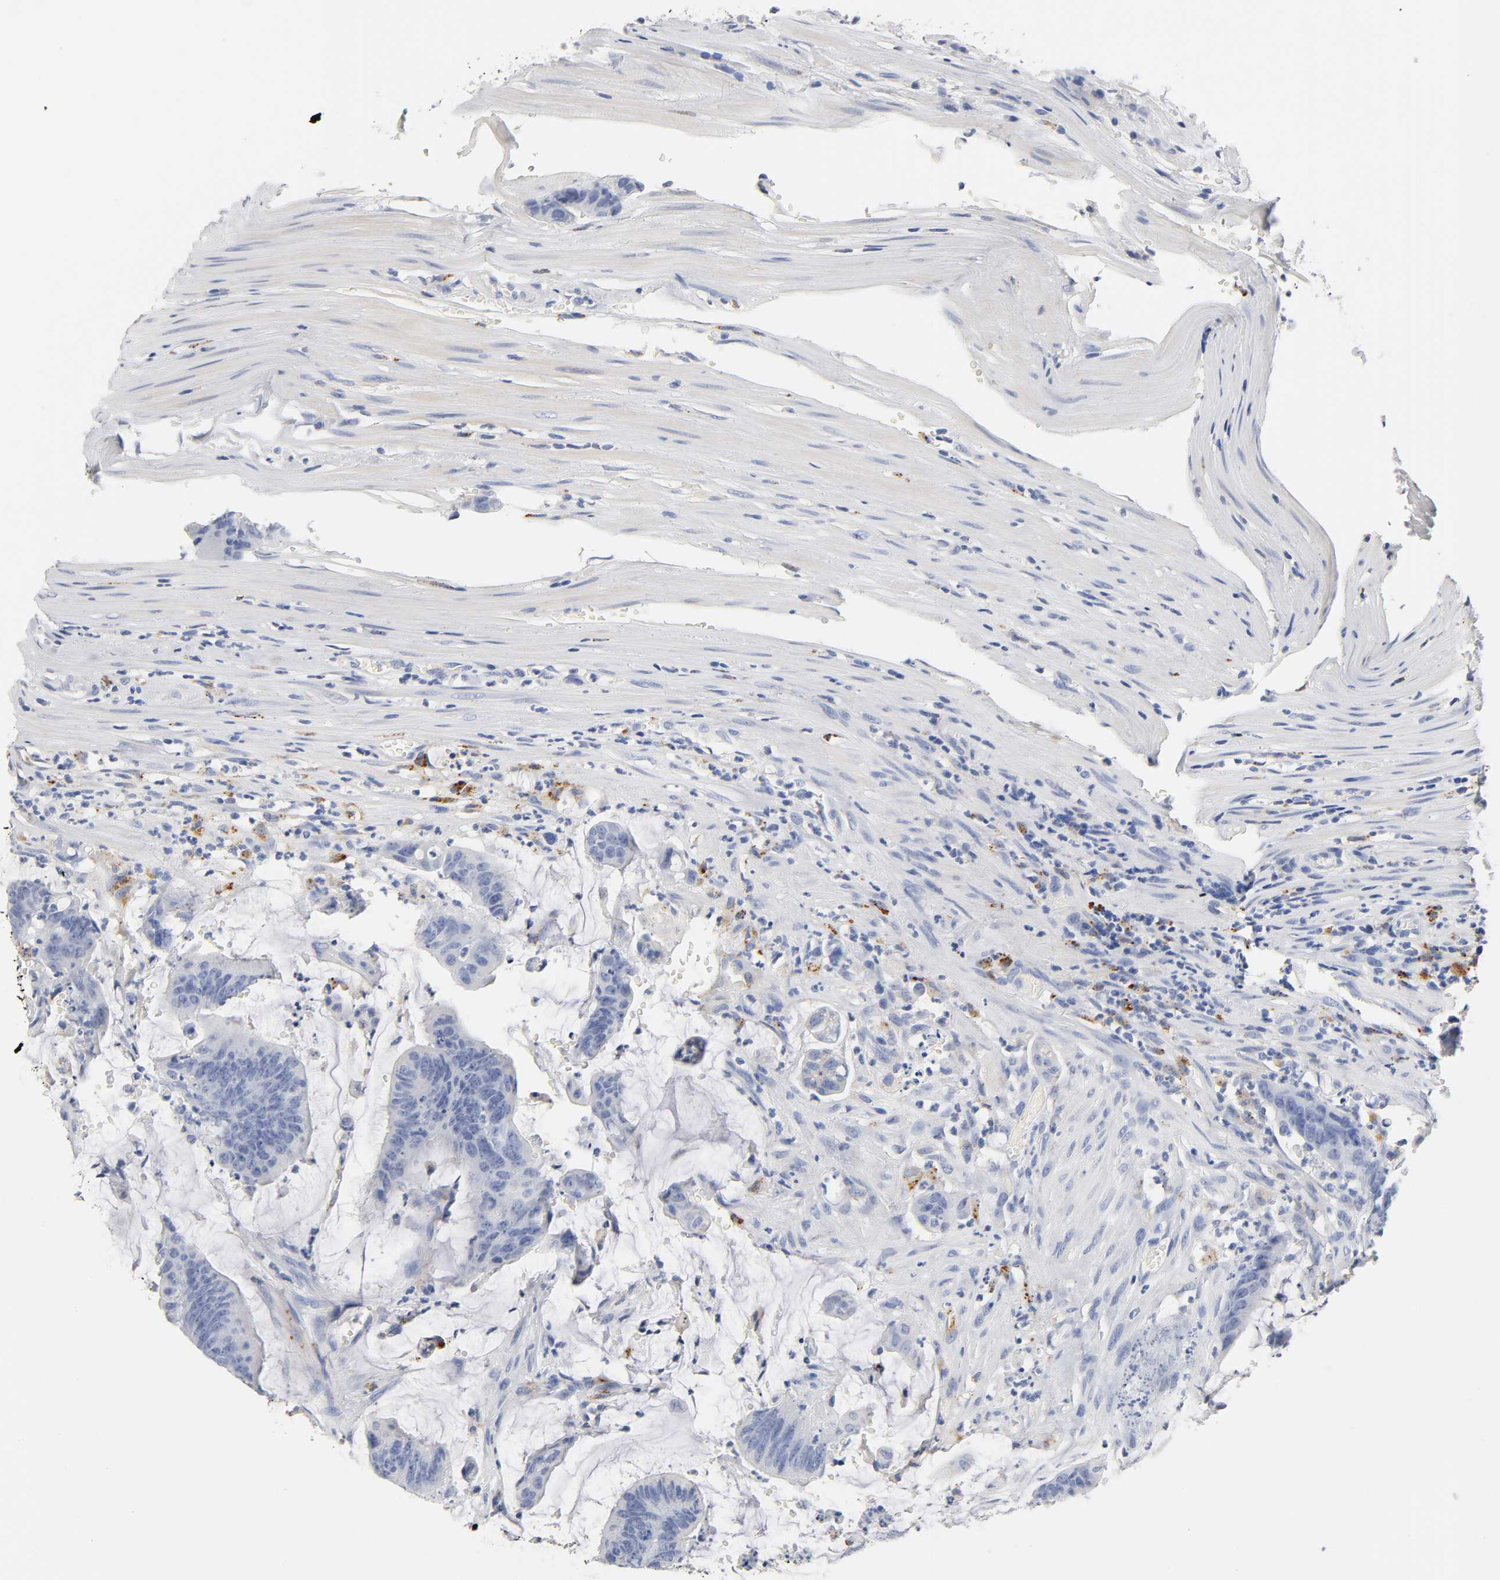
{"staining": {"intensity": "negative", "quantity": "none", "location": "none"}, "tissue": "colorectal cancer", "cell_type": "Tumor cells", "image_type": "cancer", "snomed": [{"axis": "morphology", "description": "Adenocarcinoma, NOS"}, {"axis": "topography", "description": "Rectum"}], "caption": "IHC micrograph of human colorectal cancer (adenocarcinoma) stained for a protein (brown), which displays no expression in tumor cells.", "gene": "PLP1", "patient": {"sex": "female", "age": 66}}